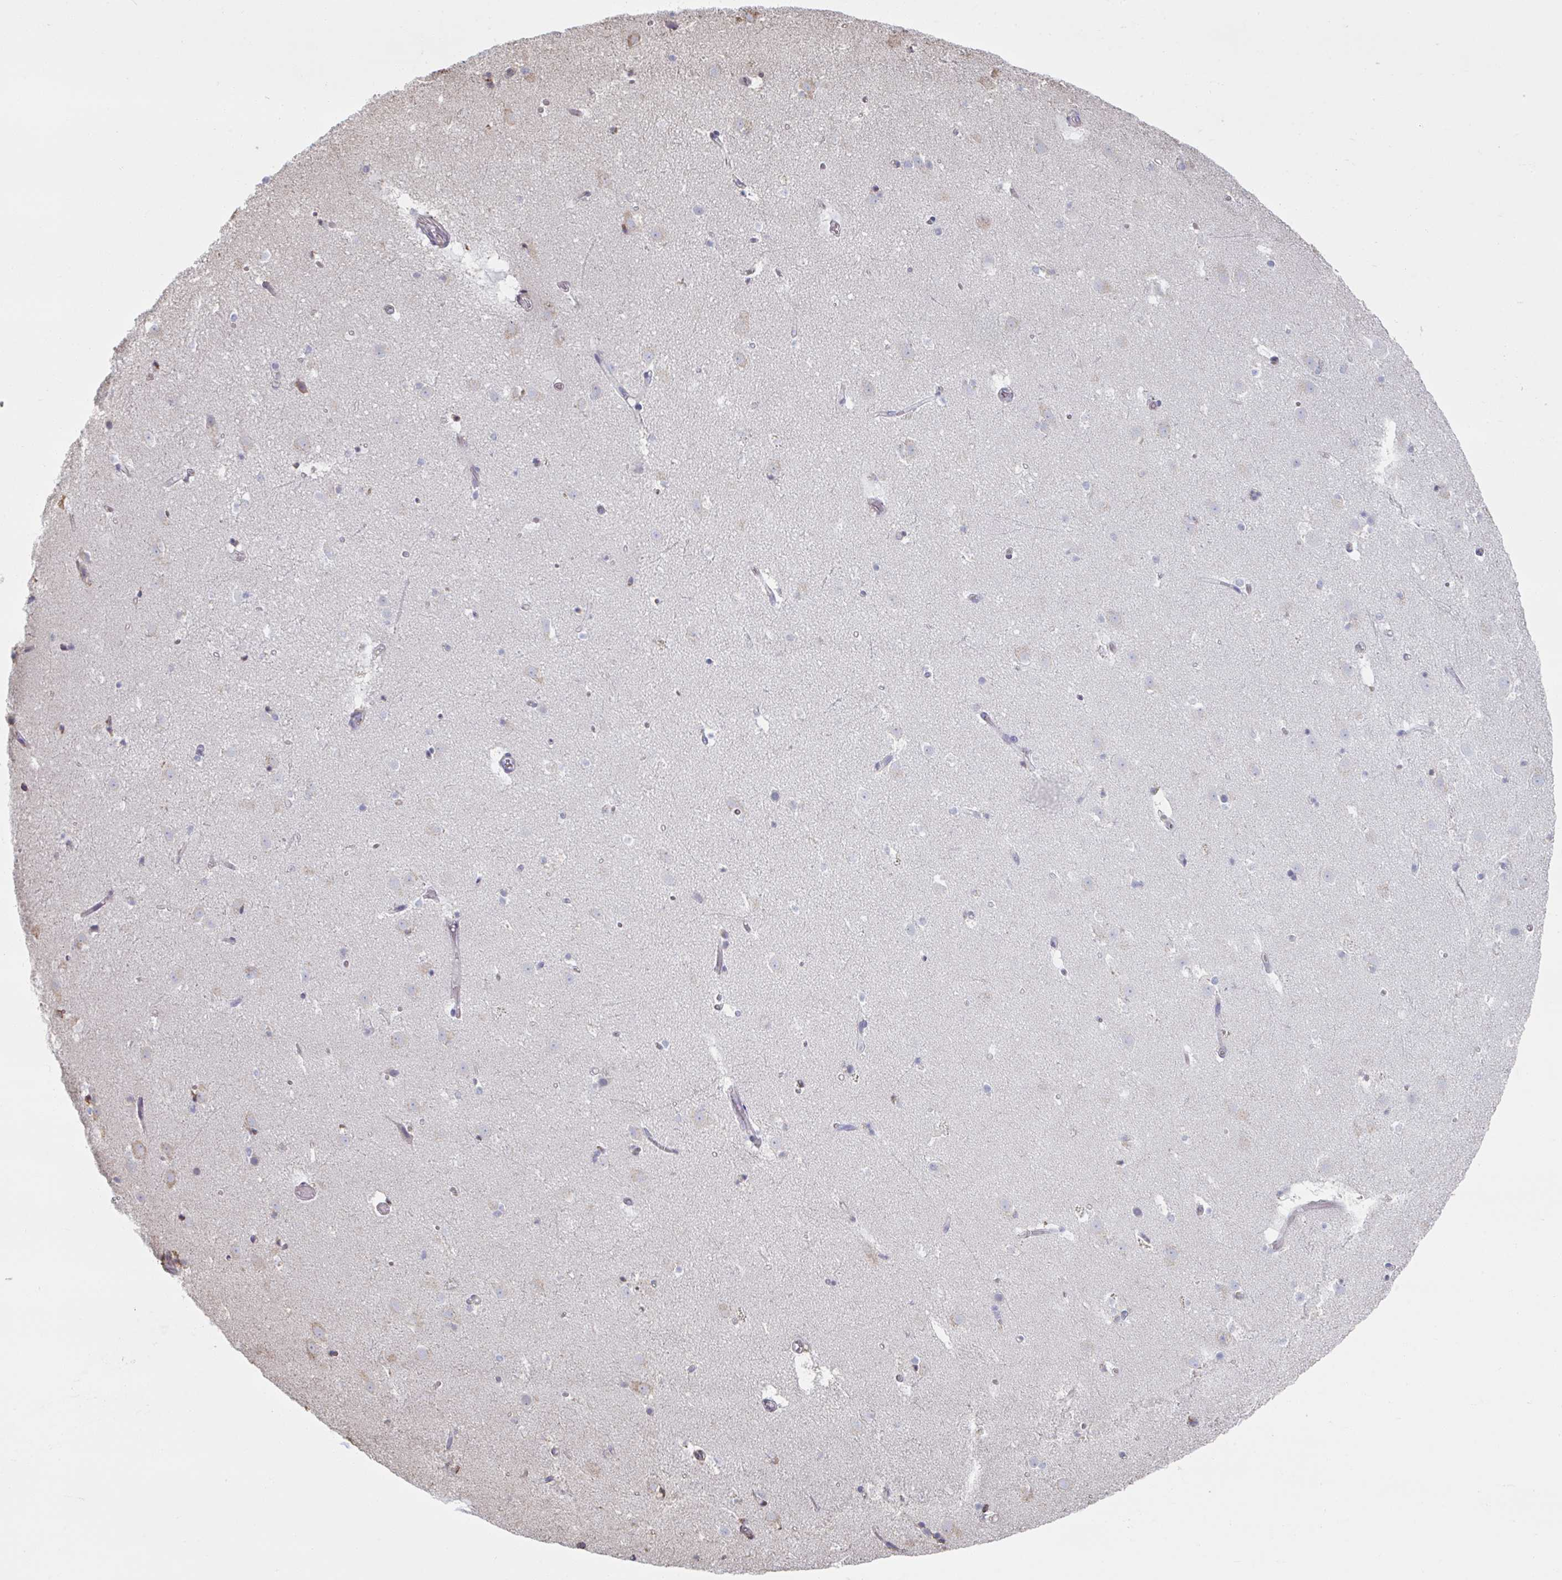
{"staining": {"intensity": "negative", "quantity": "none", "location": "none"}, "tissue": "caudate", "cell_type": "Glial cells", "image_type": "normal", "snomed": [{"axis": "morphology", "description": "Normal tissue, NOS"}, {"axis": "topography", "description": "Lateral ventricle wall"}], "caption": "DAB immunohistochemical staining of normal caudate shows no significant staining in glial cells. The staining is performed using DAB (3,3'-diaminobenzidine) brown chromogen with nuclei counter-stained in using hematoxylin.", "gene": "RAB5IF", "patient": {"sex": "male", "age": 37}}